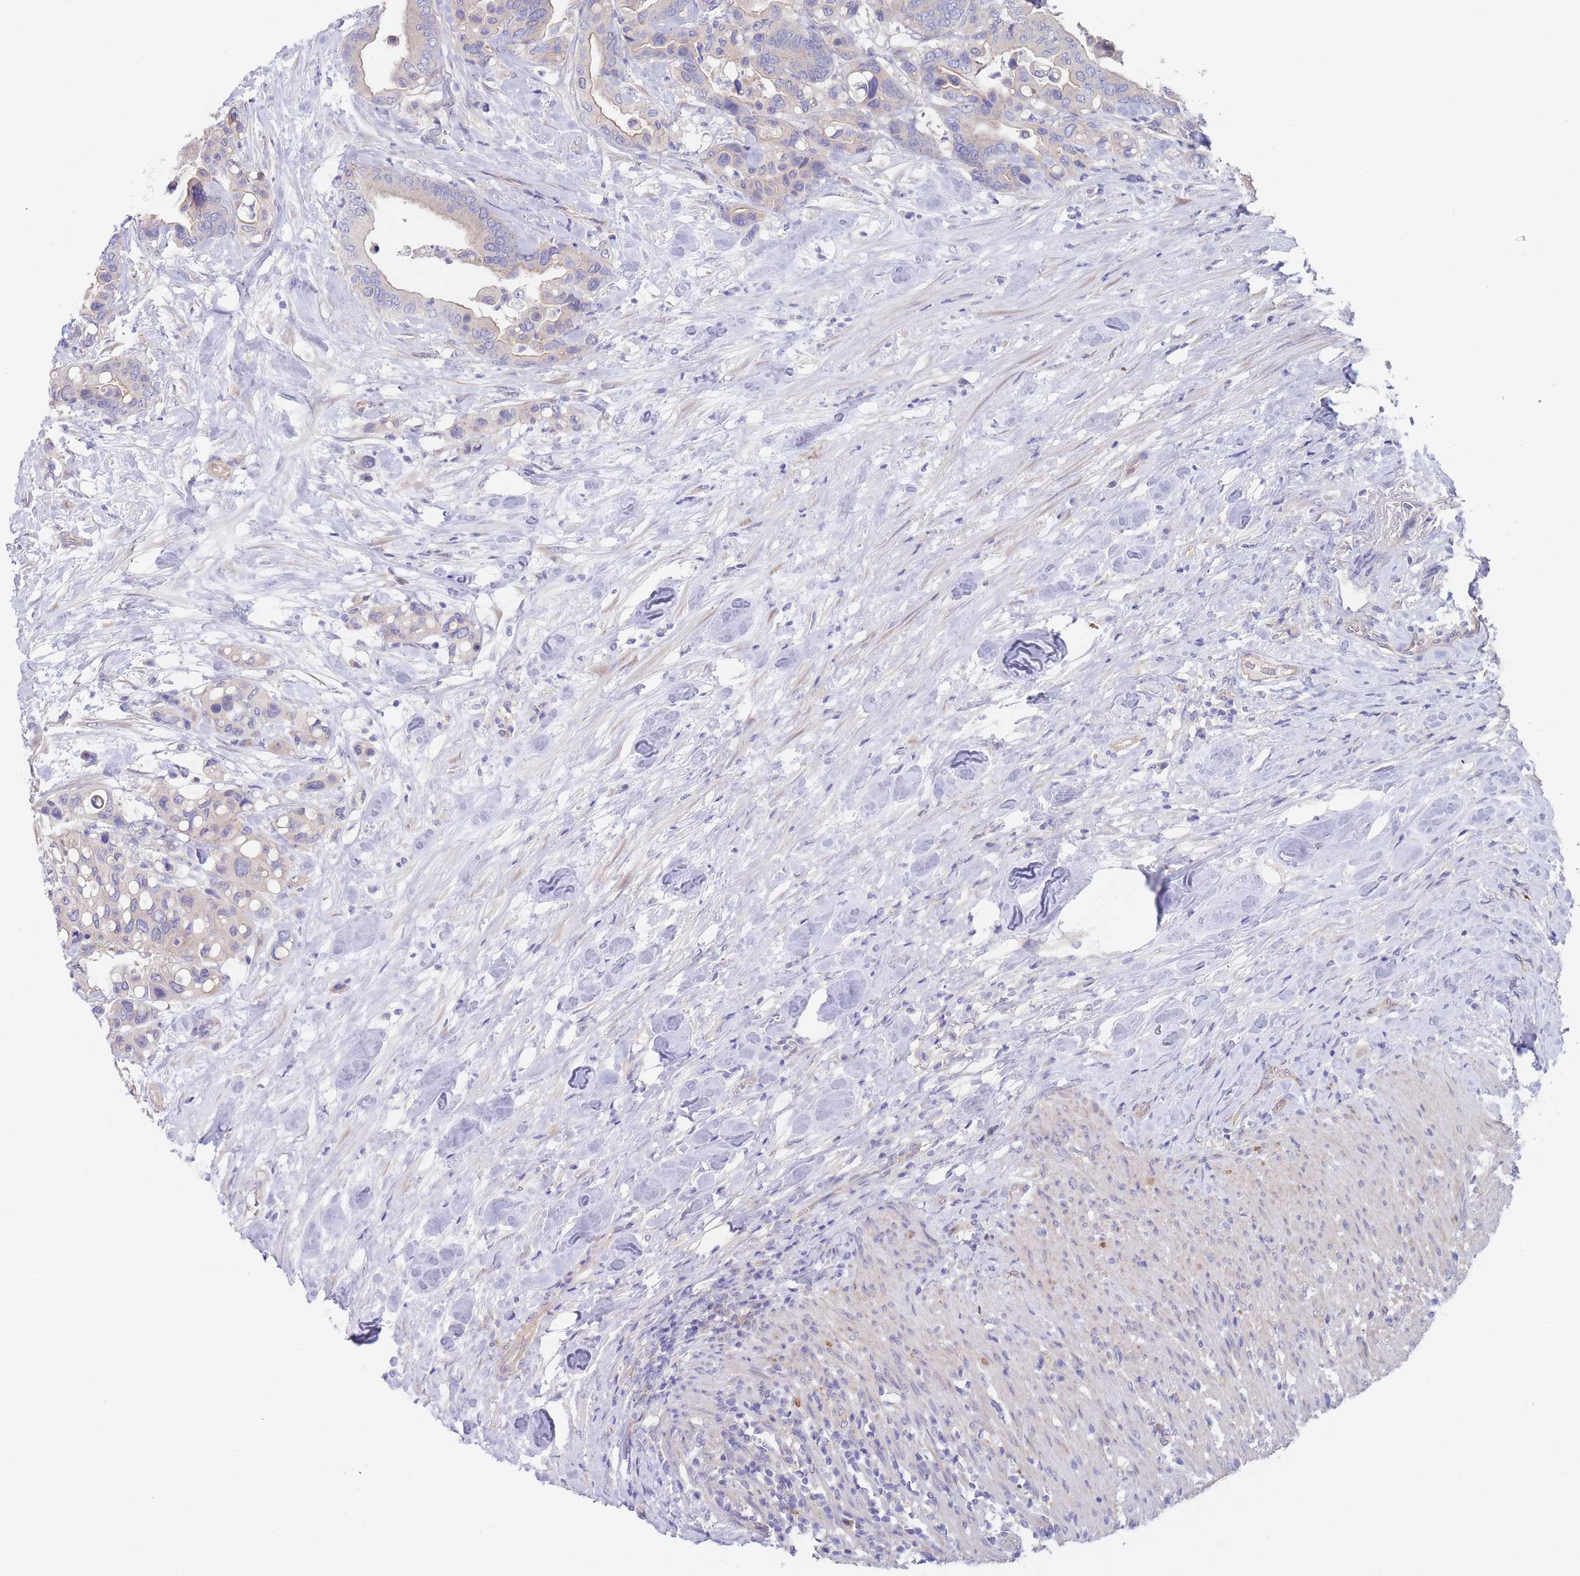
{"staining": {"intensity": "weak", "quantity": "<25%", "location": "cytoplasmic/membranous"}, "tissue": "colorectal cancer", "cell_type": "Tumor cells", "image_type": "cancer", "snomed": [{"axis": "morphology", "description": "Adenocarcinoma, NOS"}, {"axis": "topography", "description": "Colon"}], "caption": "There is no significant positivity in tumor cells of colorectal cancer (adenocarcinoma).", "gene": "ZNF281", "patient": {"sex": "male", "age": 82}}